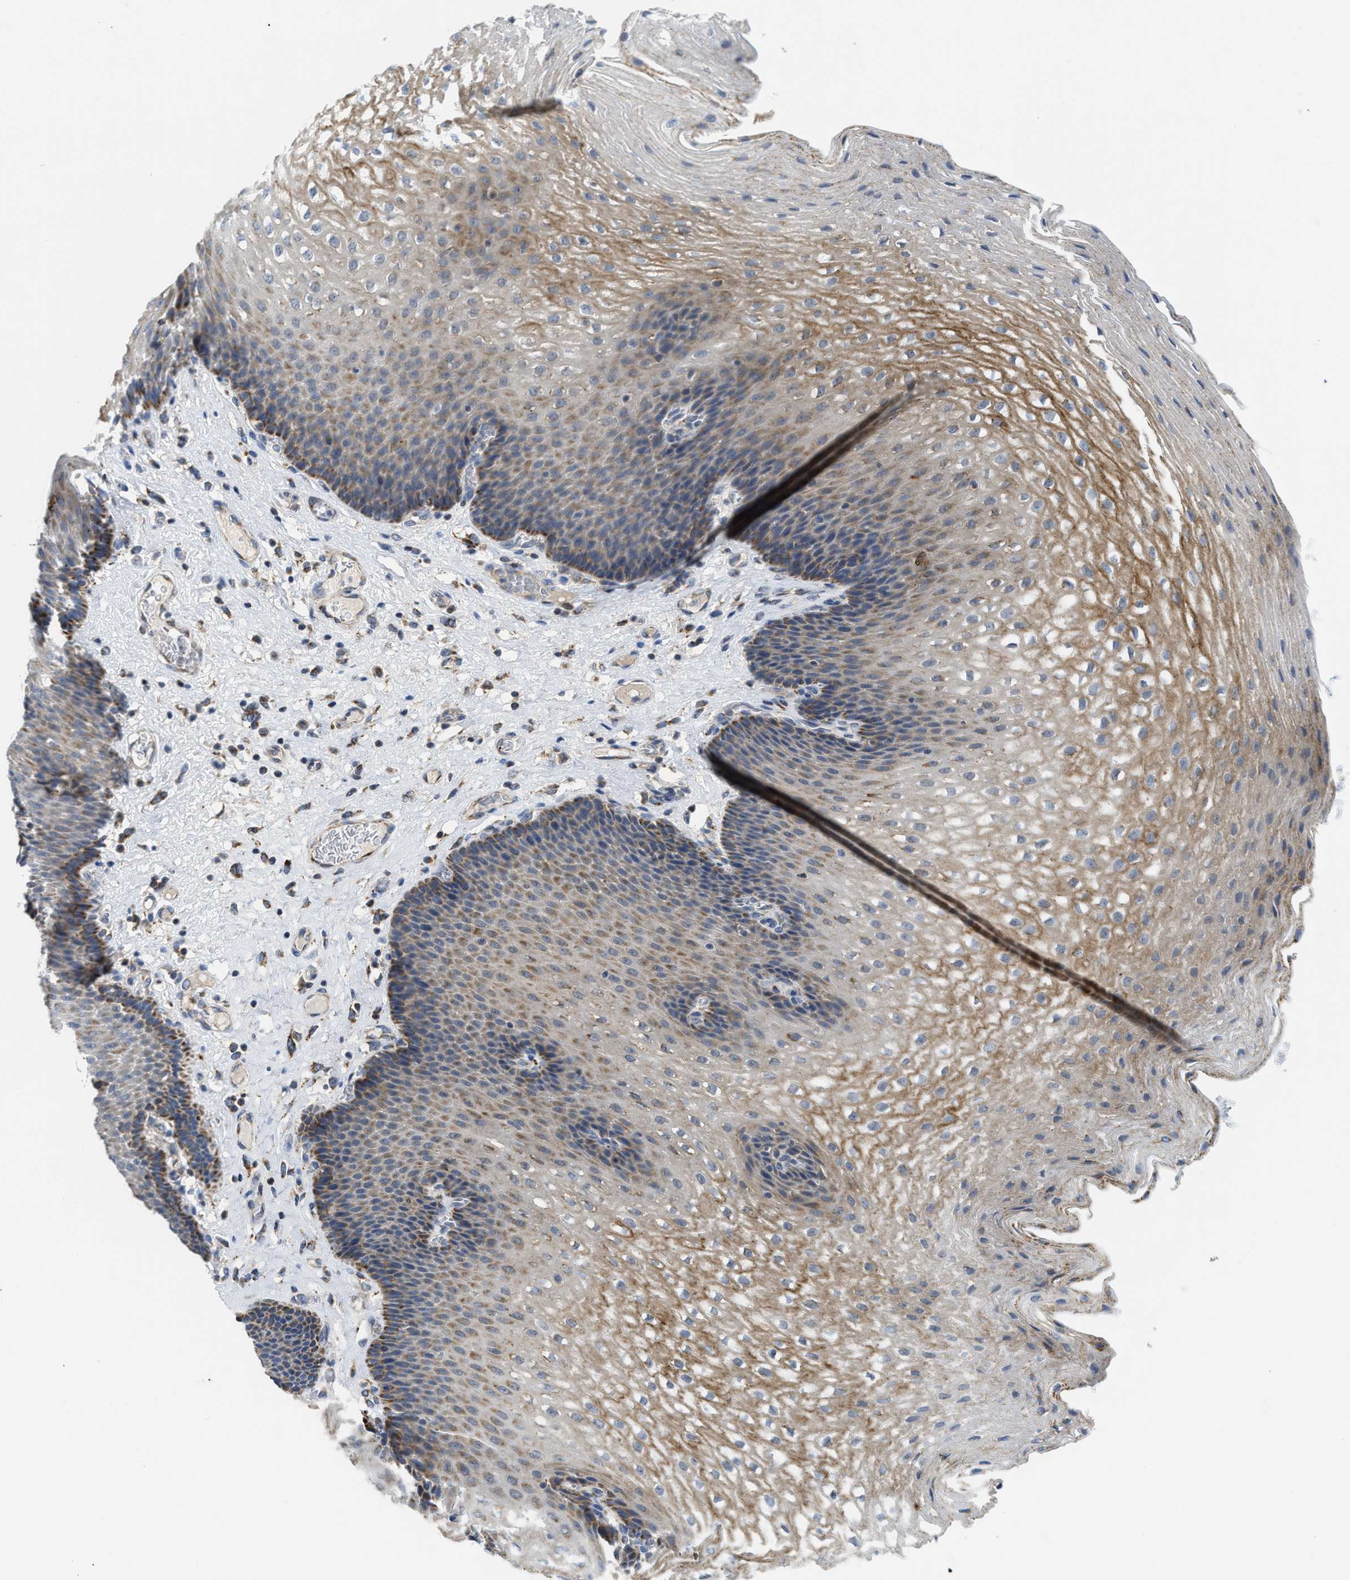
{"staining": {"intensity": "moderate", "quantity": ">75%", "location": "cytoplasmic/membranous"}, "tissue": "esophagus", "cell_type": "Squamous epithelial cells", "image_type": "normal", "snomed": [{"axis": "morphology", "description": "Normal tissue, NOS"}, {"axis": "topography", "description": "Esophagus"}], "caption": "Squamous epithelial cells reveal medium levels of moderate cytoplasmic/membranous staining in approximately >75% of cells in normal esophagus. (DAB IHC with brightfield microscopy, high magnification).", "gene": "GATD3", "patient": {"sex": "male", "age": 48}}